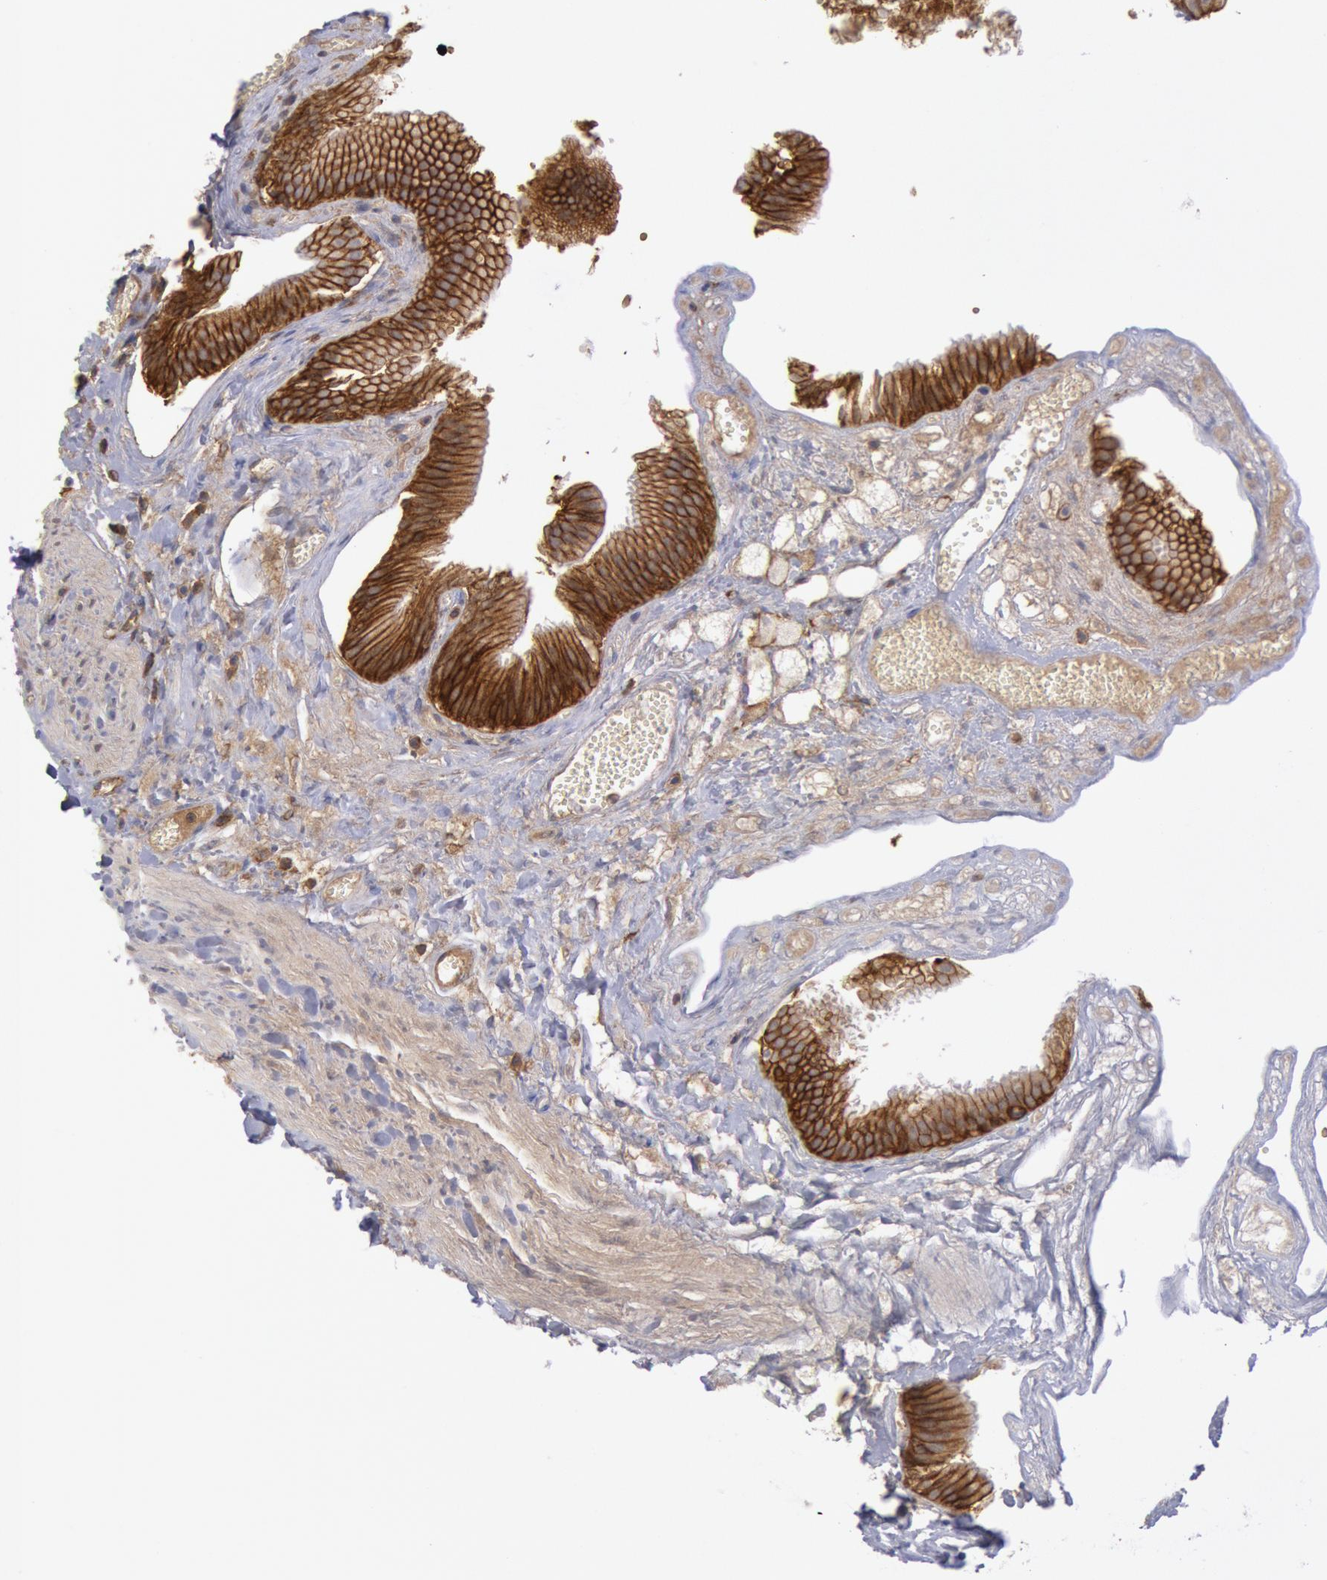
{"staining": {"intensity": "strong", "quantity": ">75%", "location": "cytoplasmic/membranous"}, "tissue": "gallbladder", "cell_type": "Glandular cells", "image_type": "normal", "snomed": [{"axis": "morphology", "description": "Normal tissue, NOS"}, {"axis": "topography", "description": "Gallbladder"}], "caption": "Protein analysis of unremarkable gallbladder demonstrates strong cytoplasmic/membranous expression in approximately >75% of glandular cells.", "gene": "STX4", "patient": {"sex": "female", "age": 24}}